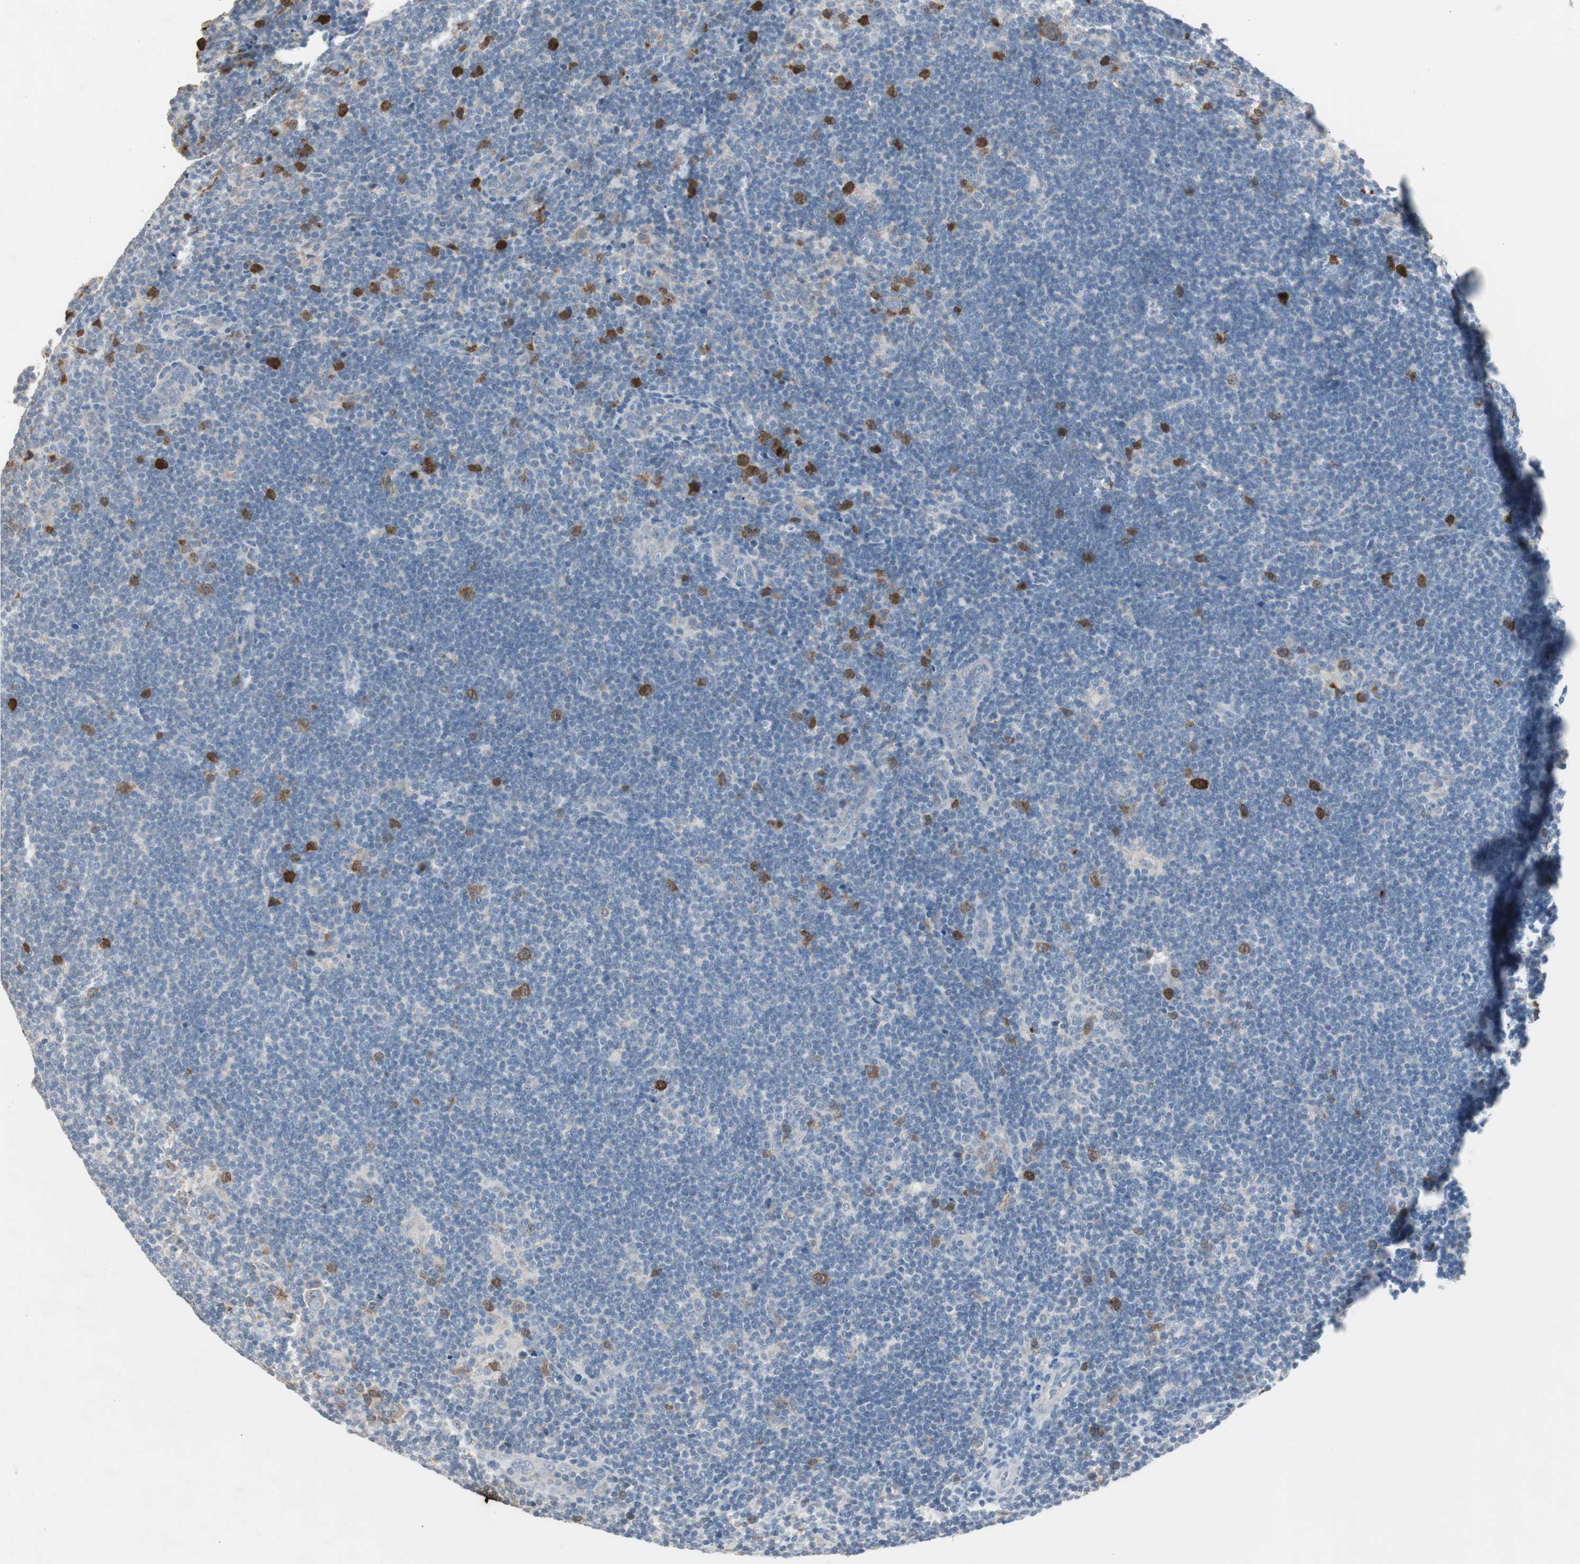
{"staining": {"intensity": "moderate", "quantity": "<25%", "location": "cytoplasmic/membranous"}, "tissue": "lymphoma", "cell_type": "Tumor cells", "image_type": "cancer", "snomed": [{"axis": "morphology", "description": "Hodgkin's disease, NOS"}, {"axis": "topography", "description": "Lymph node"}], "caption": "Hodgkin's disease stained with a brown dye demonstrates moderate cytoplasmic/membranous positive staining in approximately <25% of tumor cells.", "gene": "TK1", "patient": {"sex": "female", "age": 57}}